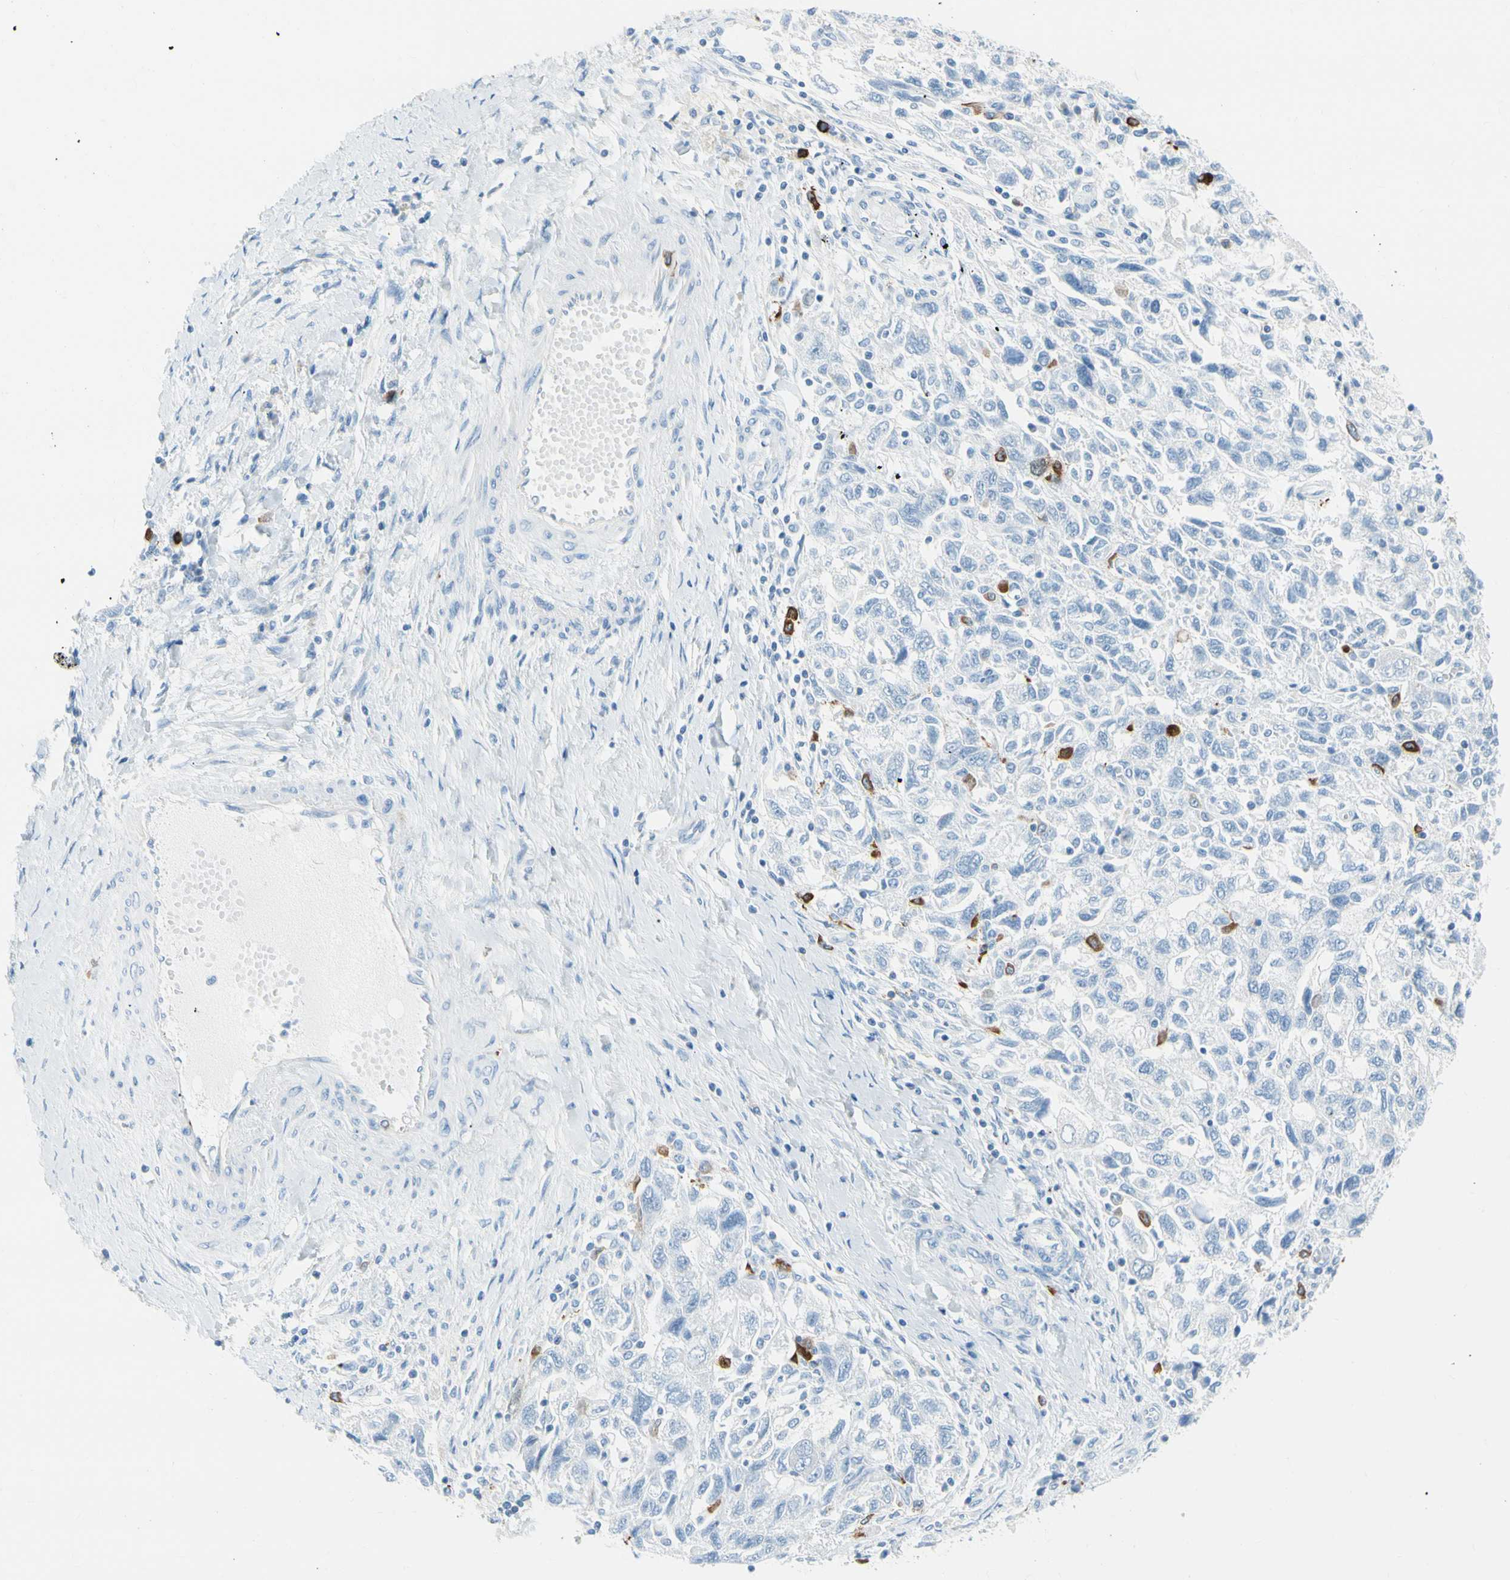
{"staining": {"intensity": "moderate", "quantity": "<25%", "location": "cytoplasmic/membranous"}, "tissue": "ovarian cancer", "cell_type": "Tumor cells", "image_type": "cancer", "snomed": [{"axis": "morphology", "description": "Carcinoma, NOS"}, {"axis": "morphology", "description": "Cystadenocarcinoma, serous, NOS"}, {"axis": "topography", "description": "Ovary"}], "caption": "High-power microscopy captured an immunohistochemistry image of ovarian serous cystadenocarcinoma, revealing moderate cytoplasmic/membranous expression in approximately <25% of tumor cells.", "gene": "TACC3", "patient": {"sex": "female", "age": 69}}